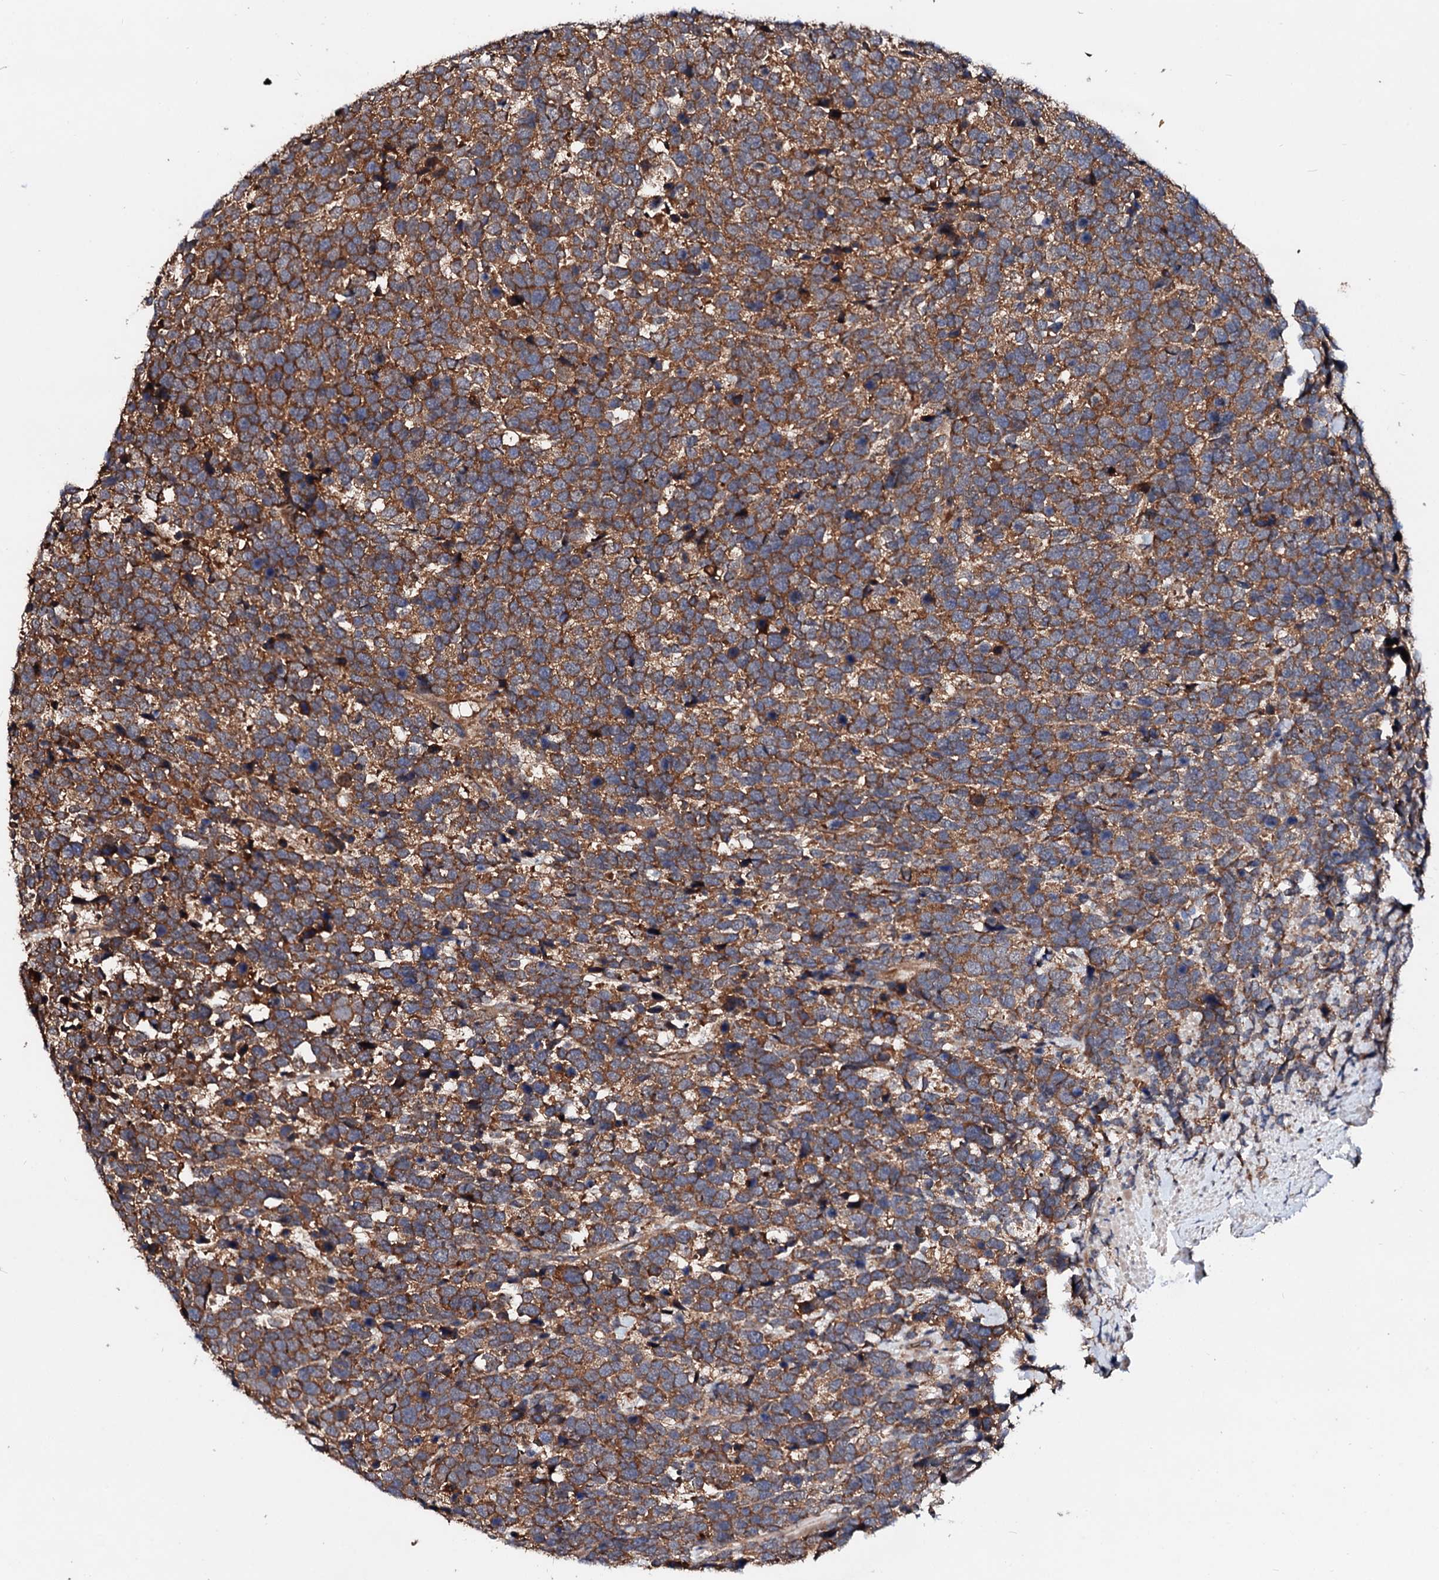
{"staining": {"intensity": "moderate", "quantity": ">75%", "location": "cytoplasmic/membranous"}, "tissue": "urothelial cancer", "cell_type": "Tumor cells", "image_type": "cancer", "snomed": [{"axis": "morphology", "description": "Urothelial carcinoma, High grade"}, {"axis": "topography", "description": "Urinary bladder"}], "caption": "Immunohistochemical staining of urothelial carcinoma (high-grade) shows medium levels of moderate cytoplasmic/membranous staining in about >75% of tumor cells.", "gene": "EXTL1", "patient": {"sex": "female", "age": 82}}